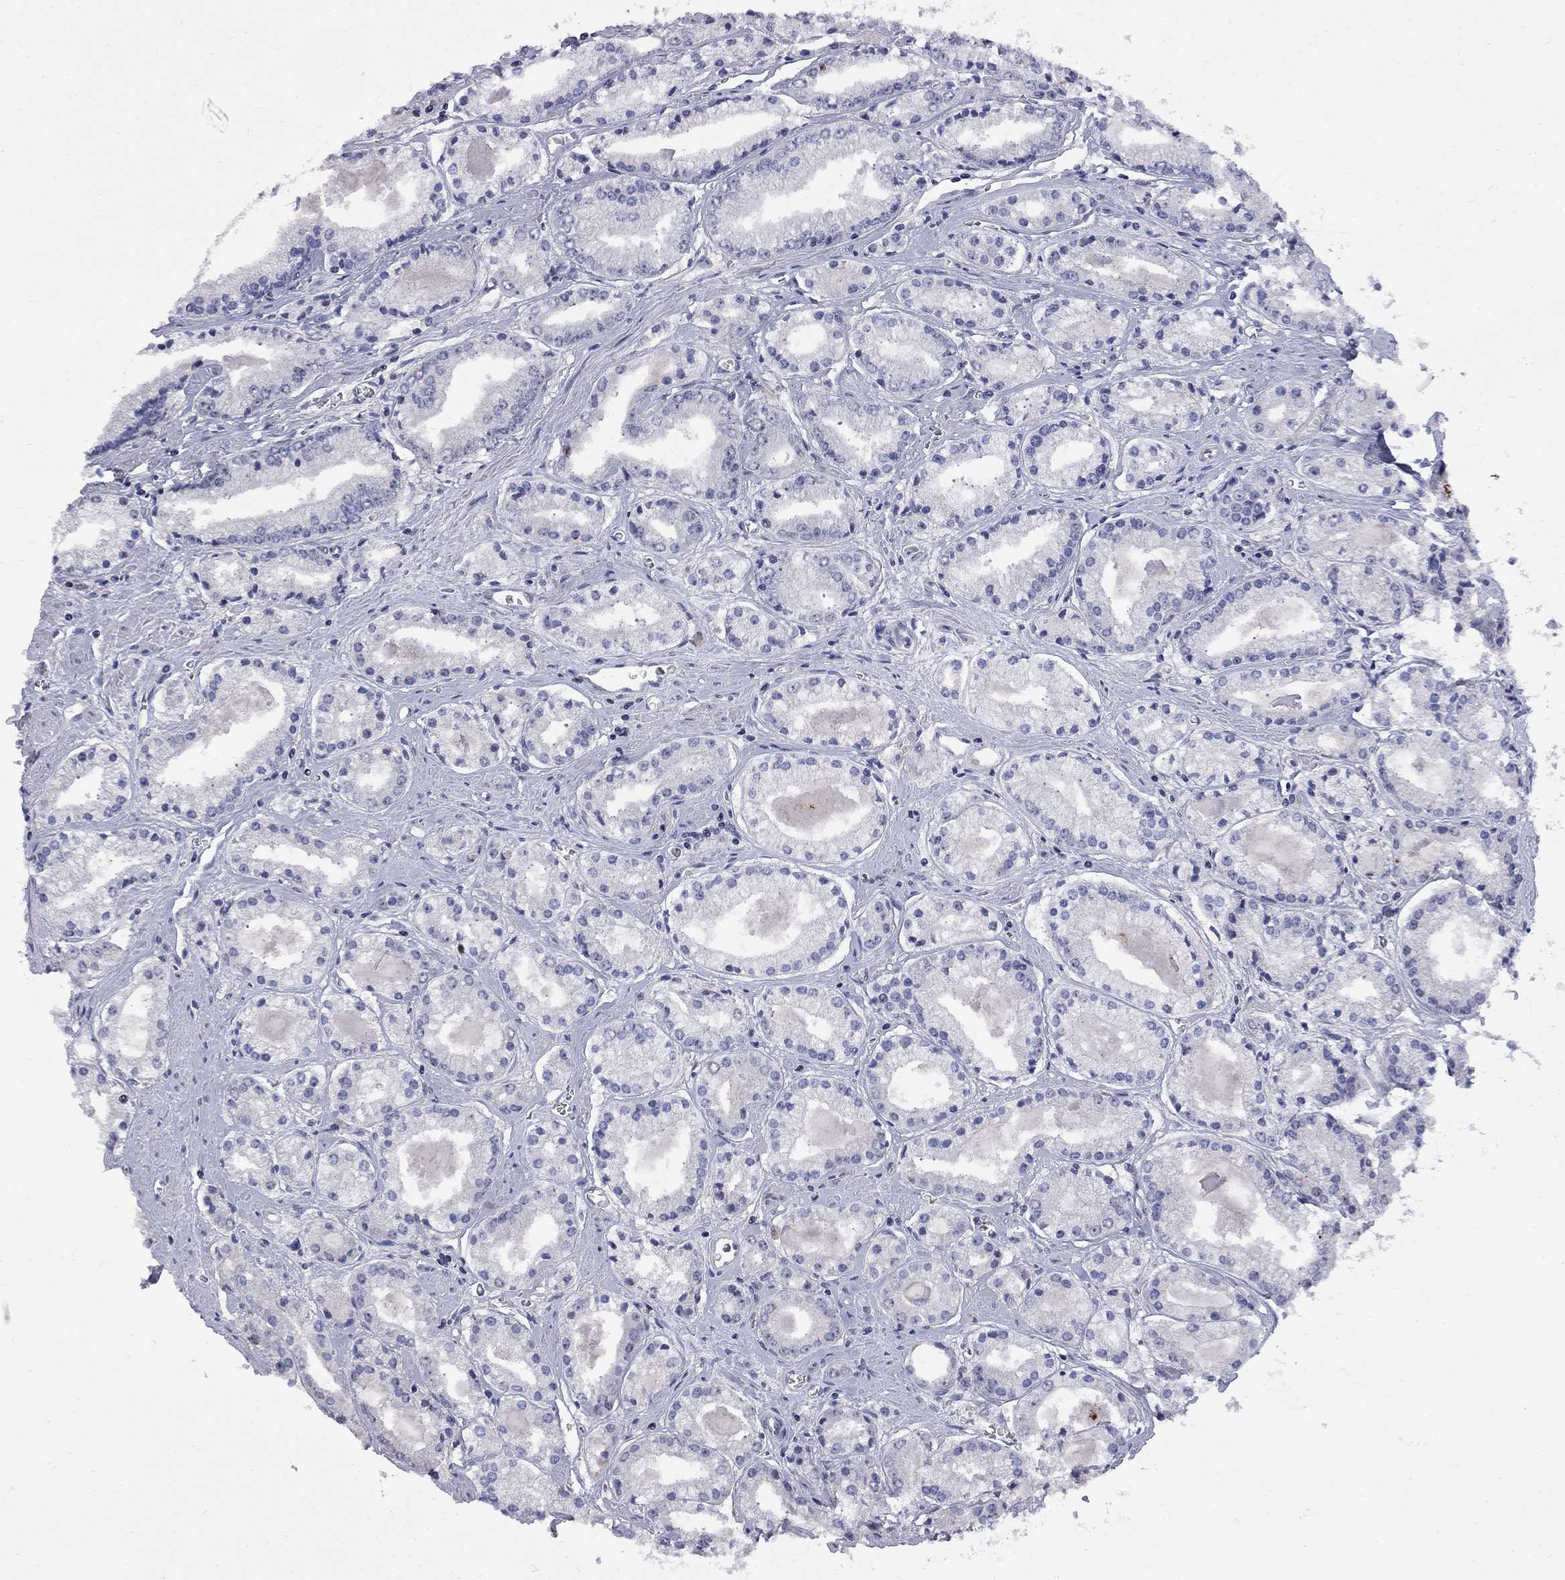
{"staining": {"intensity": "weak", "quantity": "<25%", "location": "nuclear"}, "tissue": "prostate cancer", "cell_type": "Tumor cells", "image_type": "cancer", "snomed": [{"axis": "morphology", "description": "Adenocarcinoma, NOS"}, {"axis": "topography", "description": "Prostate"}], "caption": "A high-resolution photomicrograph shows immunohistochemistry (IHC) staining of prostate adenocarcinoma, which reveals no significant expression in tumor cells. (DAB (3,3'-diaminobenzidine) IHC visualized using brightfield microscopy, high magnification).", "gene": "DHX33", "patient": {"sex": "male", "age": 72}}